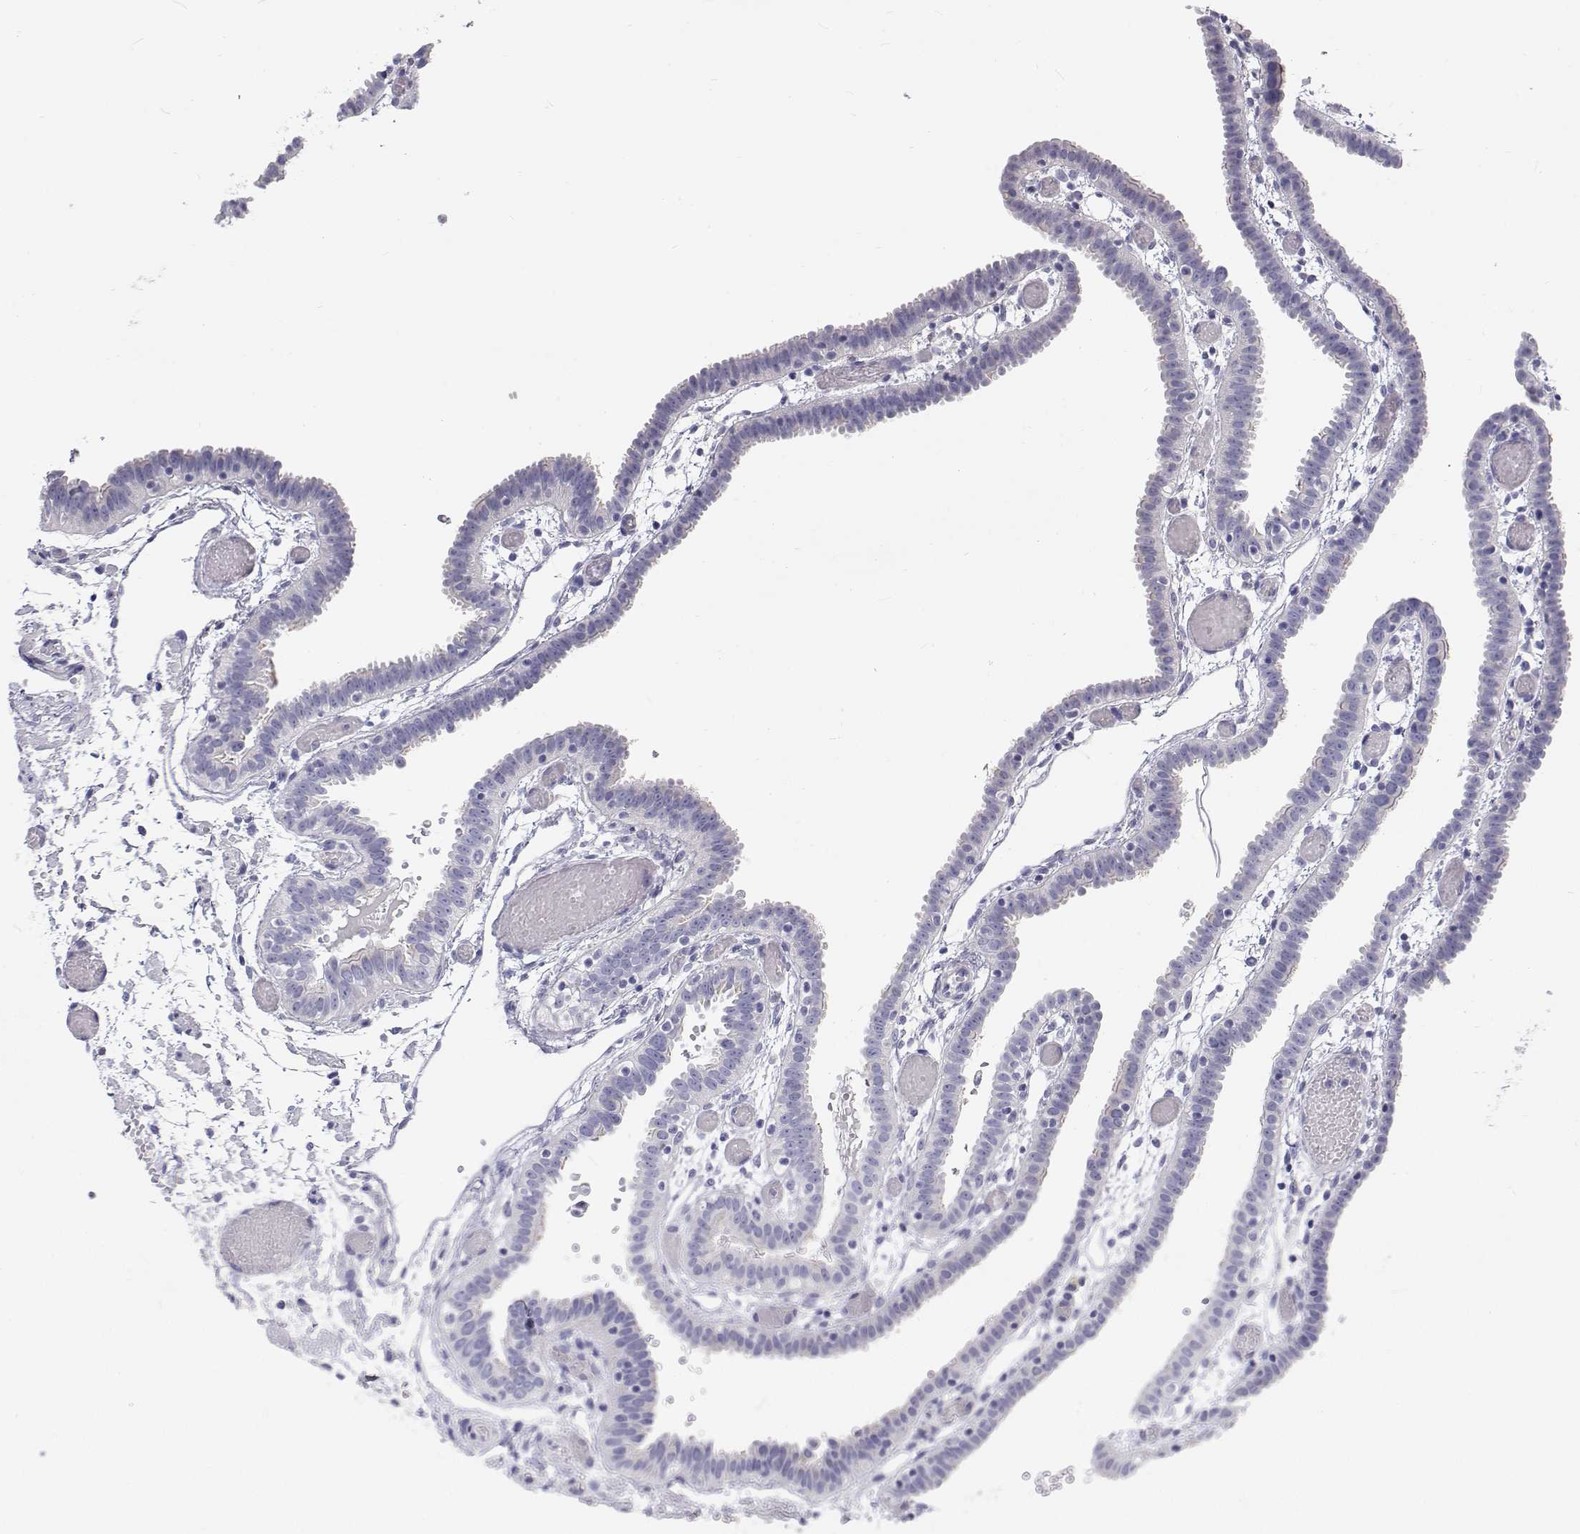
{"staining": {"intensity": "negative", "quantity": "none", "location": "none"}, "tissue": "fallopian tube", "cell_type": "Glandular cells", "image_type": "normal", "snomed": [{"axis": "morphology", "description": "Normal tissue, NOS"}, {"axis": "topography", "description": "Fallopian tube"}], "caption": "Immunohistochemistry histopathology image of benign fallopian tube stained for a protein (brown), which displays no positivity in glandular cells.", "gene": "NCR2", "patient": {"sex": "female", "age": 37}}